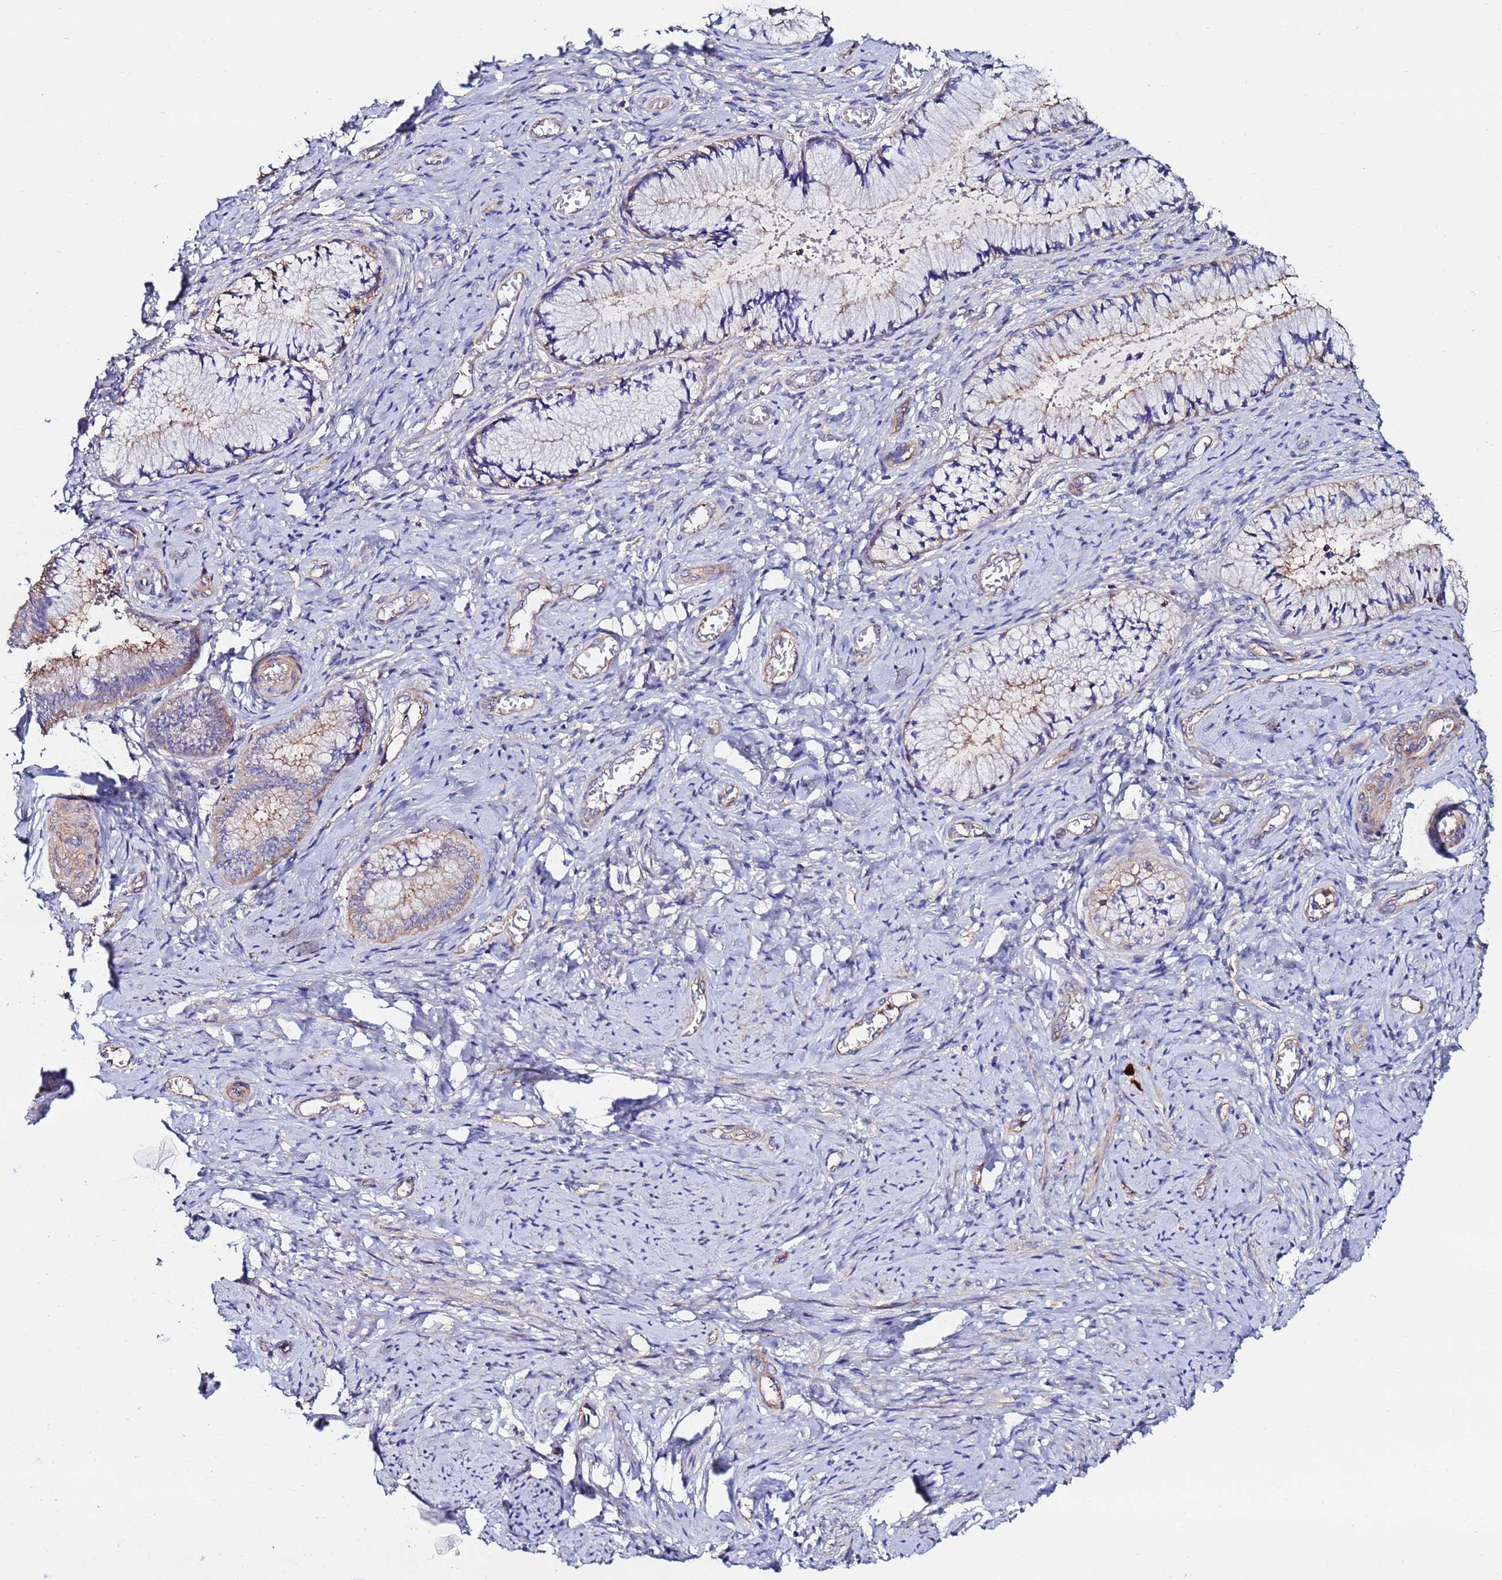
{"staining": {"intensity": "weak", "quantity": "25%-75%", "location": "cytoplasmic/membranous"}, "tissue": "cervix", "cell_type": "Glandular cells", "image_type": "normal", "snomed": [{"axis": "morphology", "description": "Normal tissue, NOS"}, {"axis": "topography", "description": "Cervix"}], "caption": "Brown immunohistochemical staining in unremarkable human cervix displays weak cytoplasmic/membranous expression in about 25%-75% of glandular cells.", "gene": "POTEE", "patient": {"sex": "female", "age": 42}}